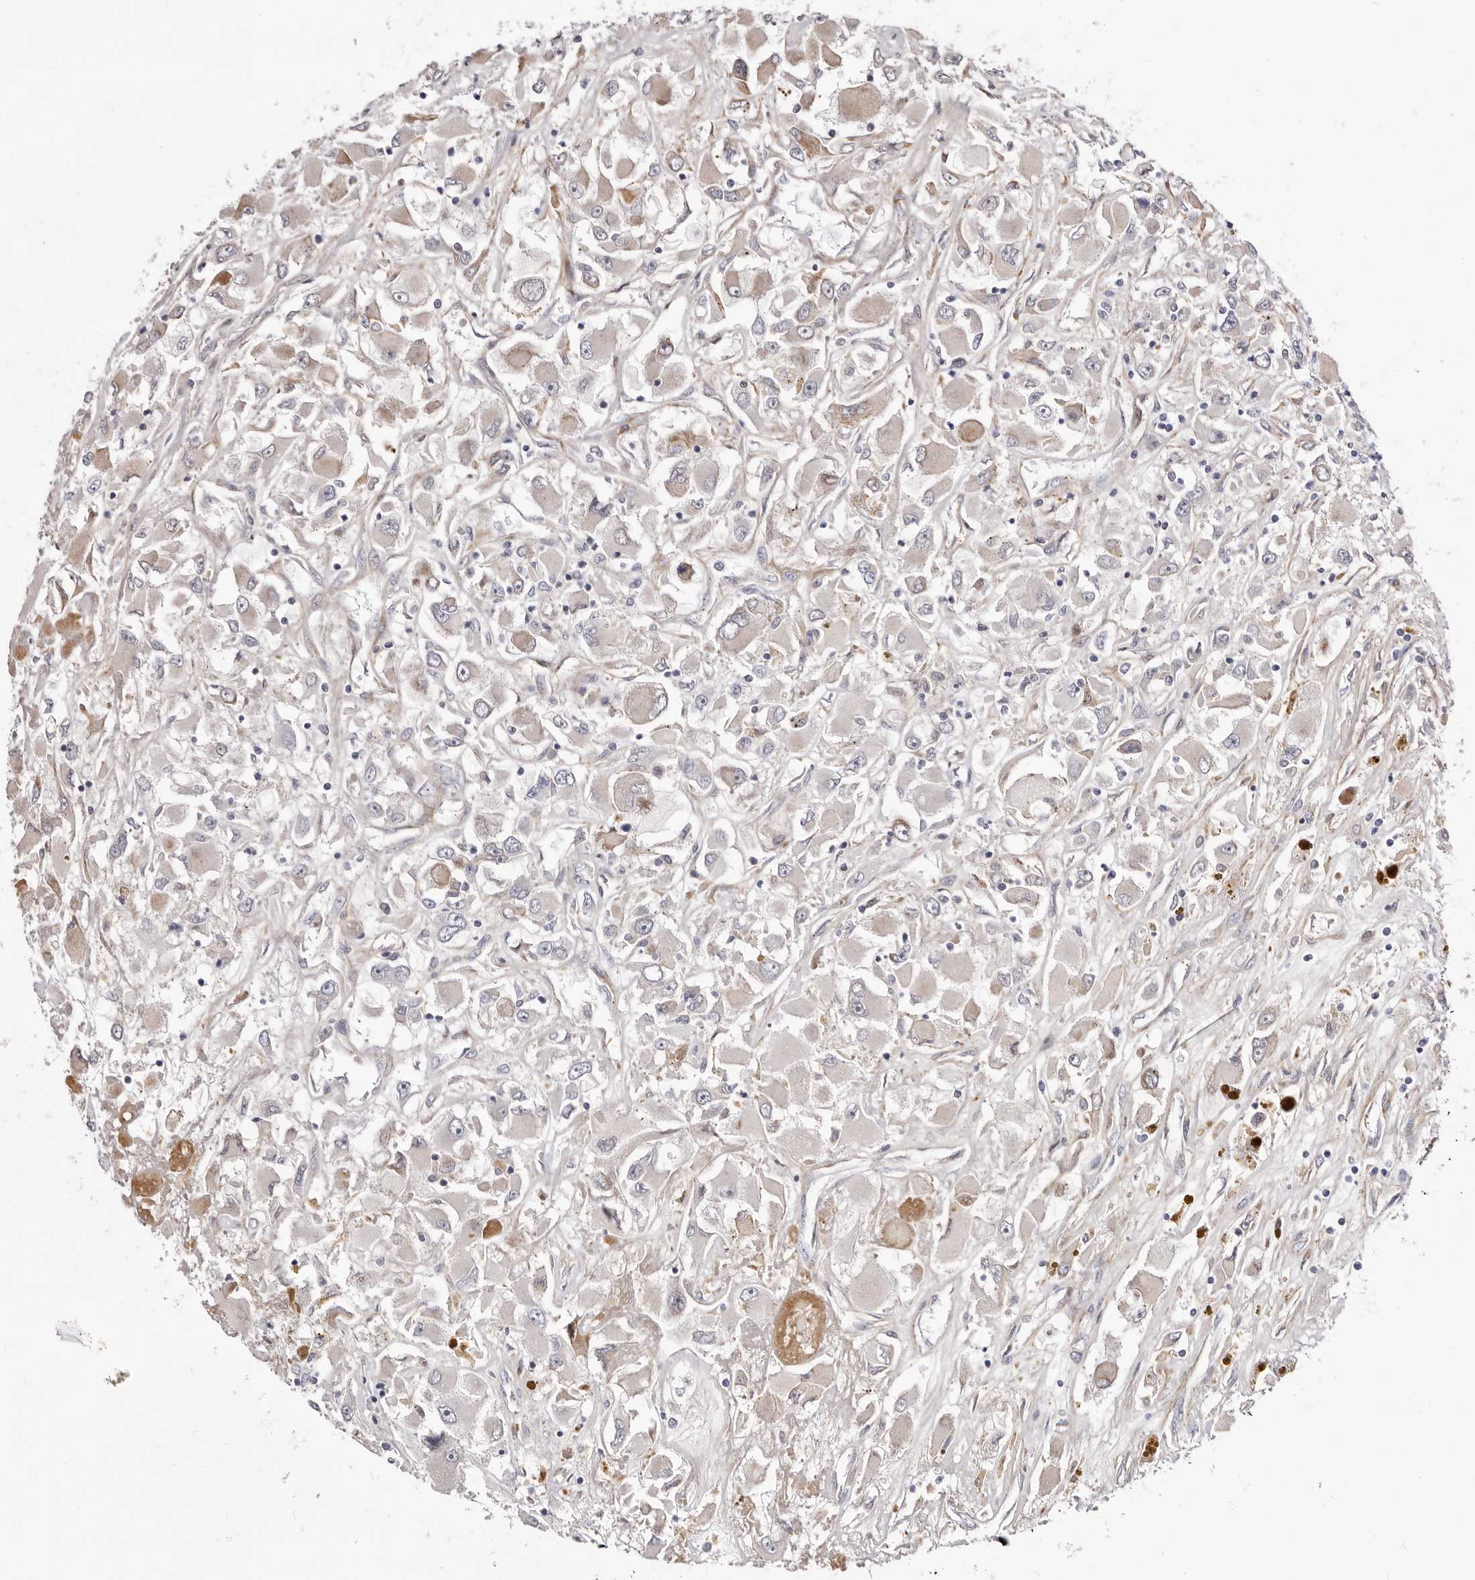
{"staining": {"intensity": "negative", "quantity": "none", "location": "none"}, "tissue": "renal cancer", "cell_type": "Tumor cells", "image_type": "cancer", "snomed": [{"axis": "morphology", "description": "Adenocarcinoma, NOS"}, {"axis": "topography", "description": "Kidney"}], "caption": "The histopathology image demonstrates no staining of tumor cells in renal cancer (adenocarcinoma).", "gene": "NUBPL", "patient": {"sex": "female", "age": 52}}